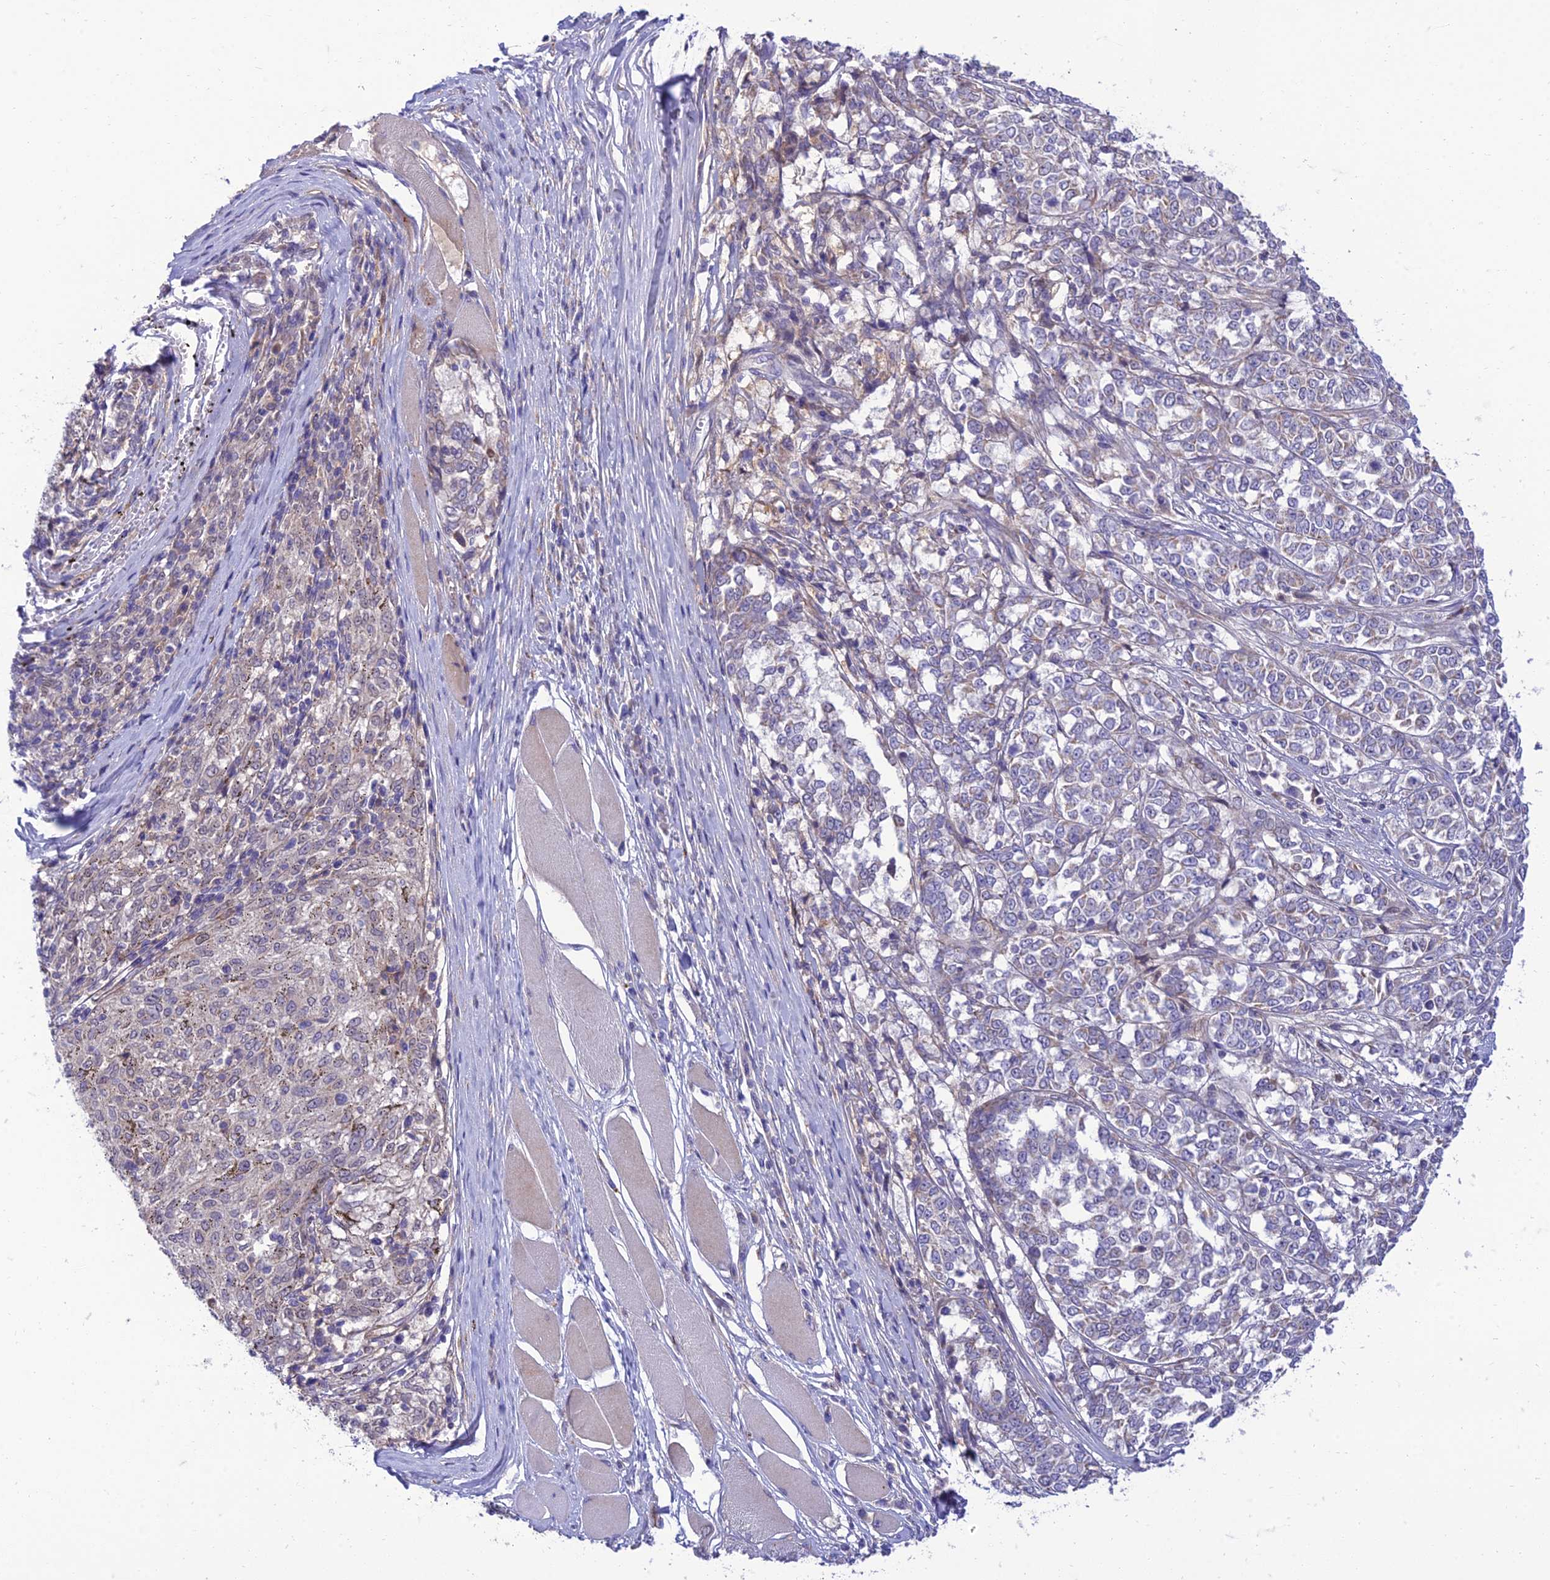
{"staining": {"intensity": "negative", "quantity": "none", "location": "none"}, "tissue": "melanoma", "cell_type": "Tumor cells", "image_type": "cancer", "snomed": [{"axis": "morphology", "description": "Malignant melanoma, NOS"}, {"axis": "topography", "description": "Skin"}], "caption": "This is an immunohistochemistry (IHC) image of malignant melanoma. There is no expression in tumor cells.", "gene": "IRAK3", "patient": {"sex": "female", "age": 72}}